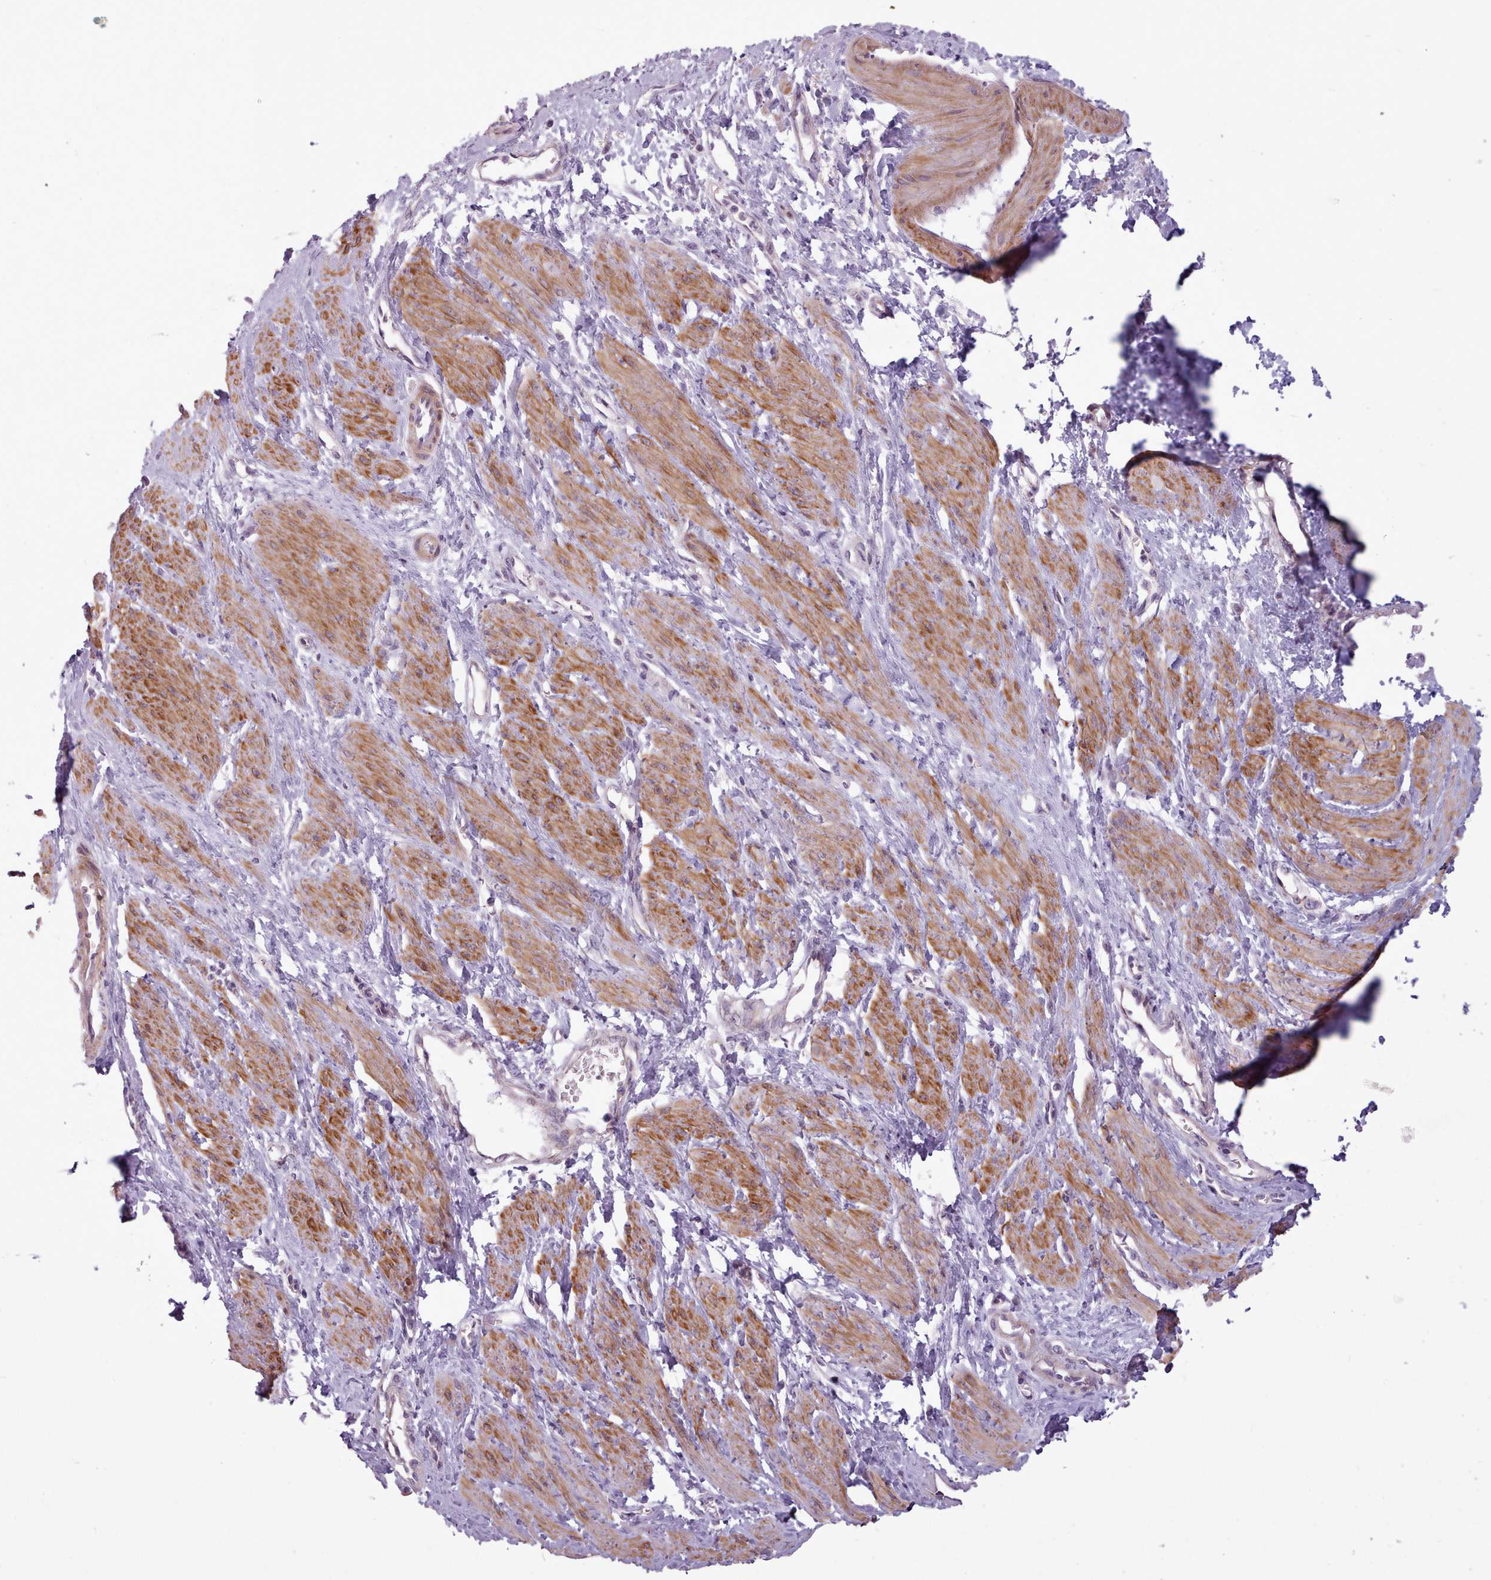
{"staining": {"intensity": "moderate", "quantity": ">75%", "location": "cytoplasmic/membranous"}, "tissue": "smooth muscle", "cell_type": "Smooth muscle cells", "image_type": "normal", "snomed": [{"axis": "morphology", "description": "Normal tissue, NOS"}, {"axis": "topography", "description": "Smooth muscle"}, {"axis": "topography", "description": "Uterus"}], "caption": "A brown stain labels moderate cytoplasmic/membranous expression of a protein in smooth muscle cells of unremarkable smooth muscle. Nuclei are stained in blue.", "gene": "AVL9", "patient": {"sex": "female", "age": 39}}